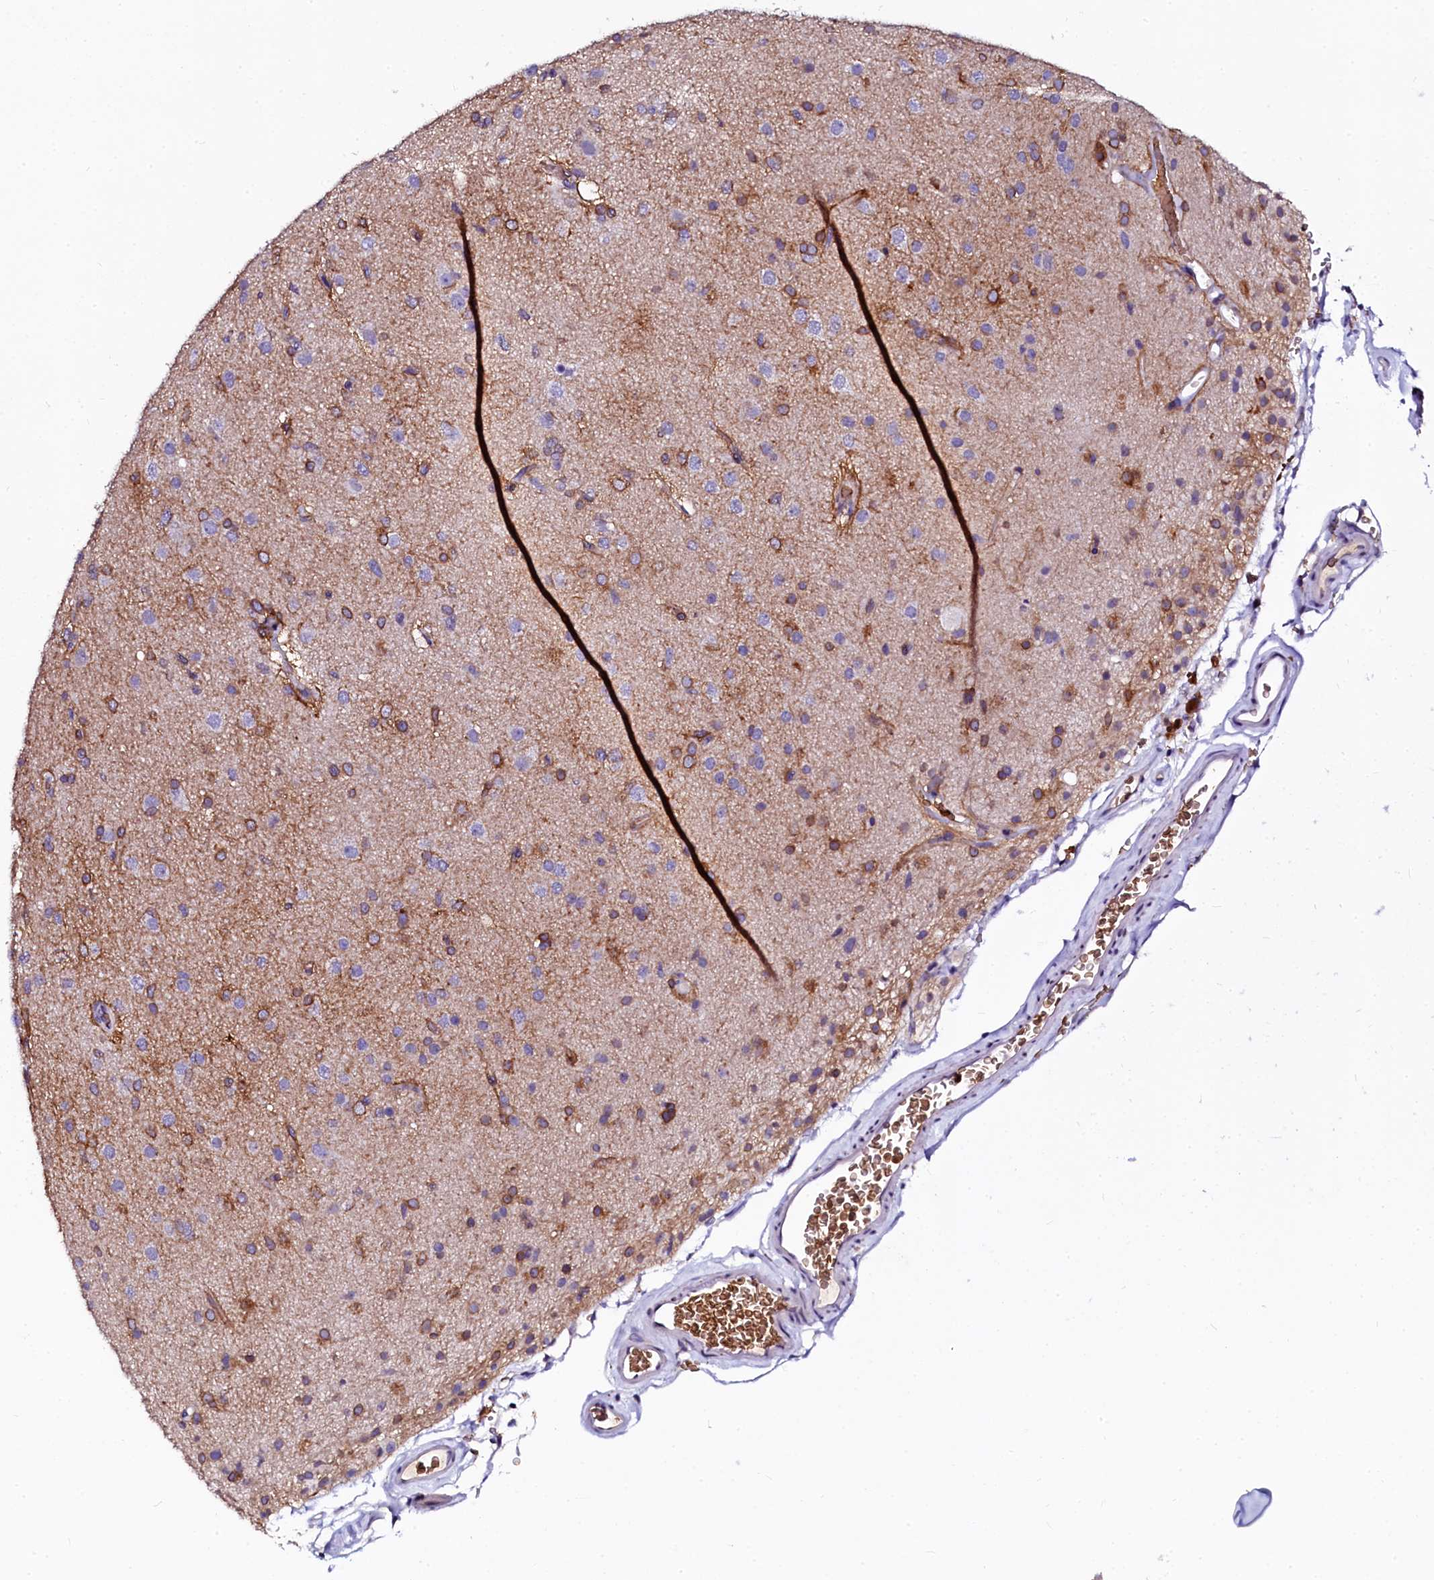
{"staining": {"intensity": "moderate", "quantity": "<25%", "location": "cytoplasmic/membranous"}, "tissue": "glioma", "cell_type": "Tumor cells", "image_type": "cancer", "snomed": [{"axis": "morphology", "description": "Glioma, malignant, Low grade"}, {"axis": "topography", "description": "Brain"}], "caption": "Low-grade glioma (malignant) stained with a brown dye displays moderate cytoplasmic/membranous positive expression in about <25% of tumor cells.", "gene": "CTDSPL2", "patient": {"sex": "male", "age": 65}}